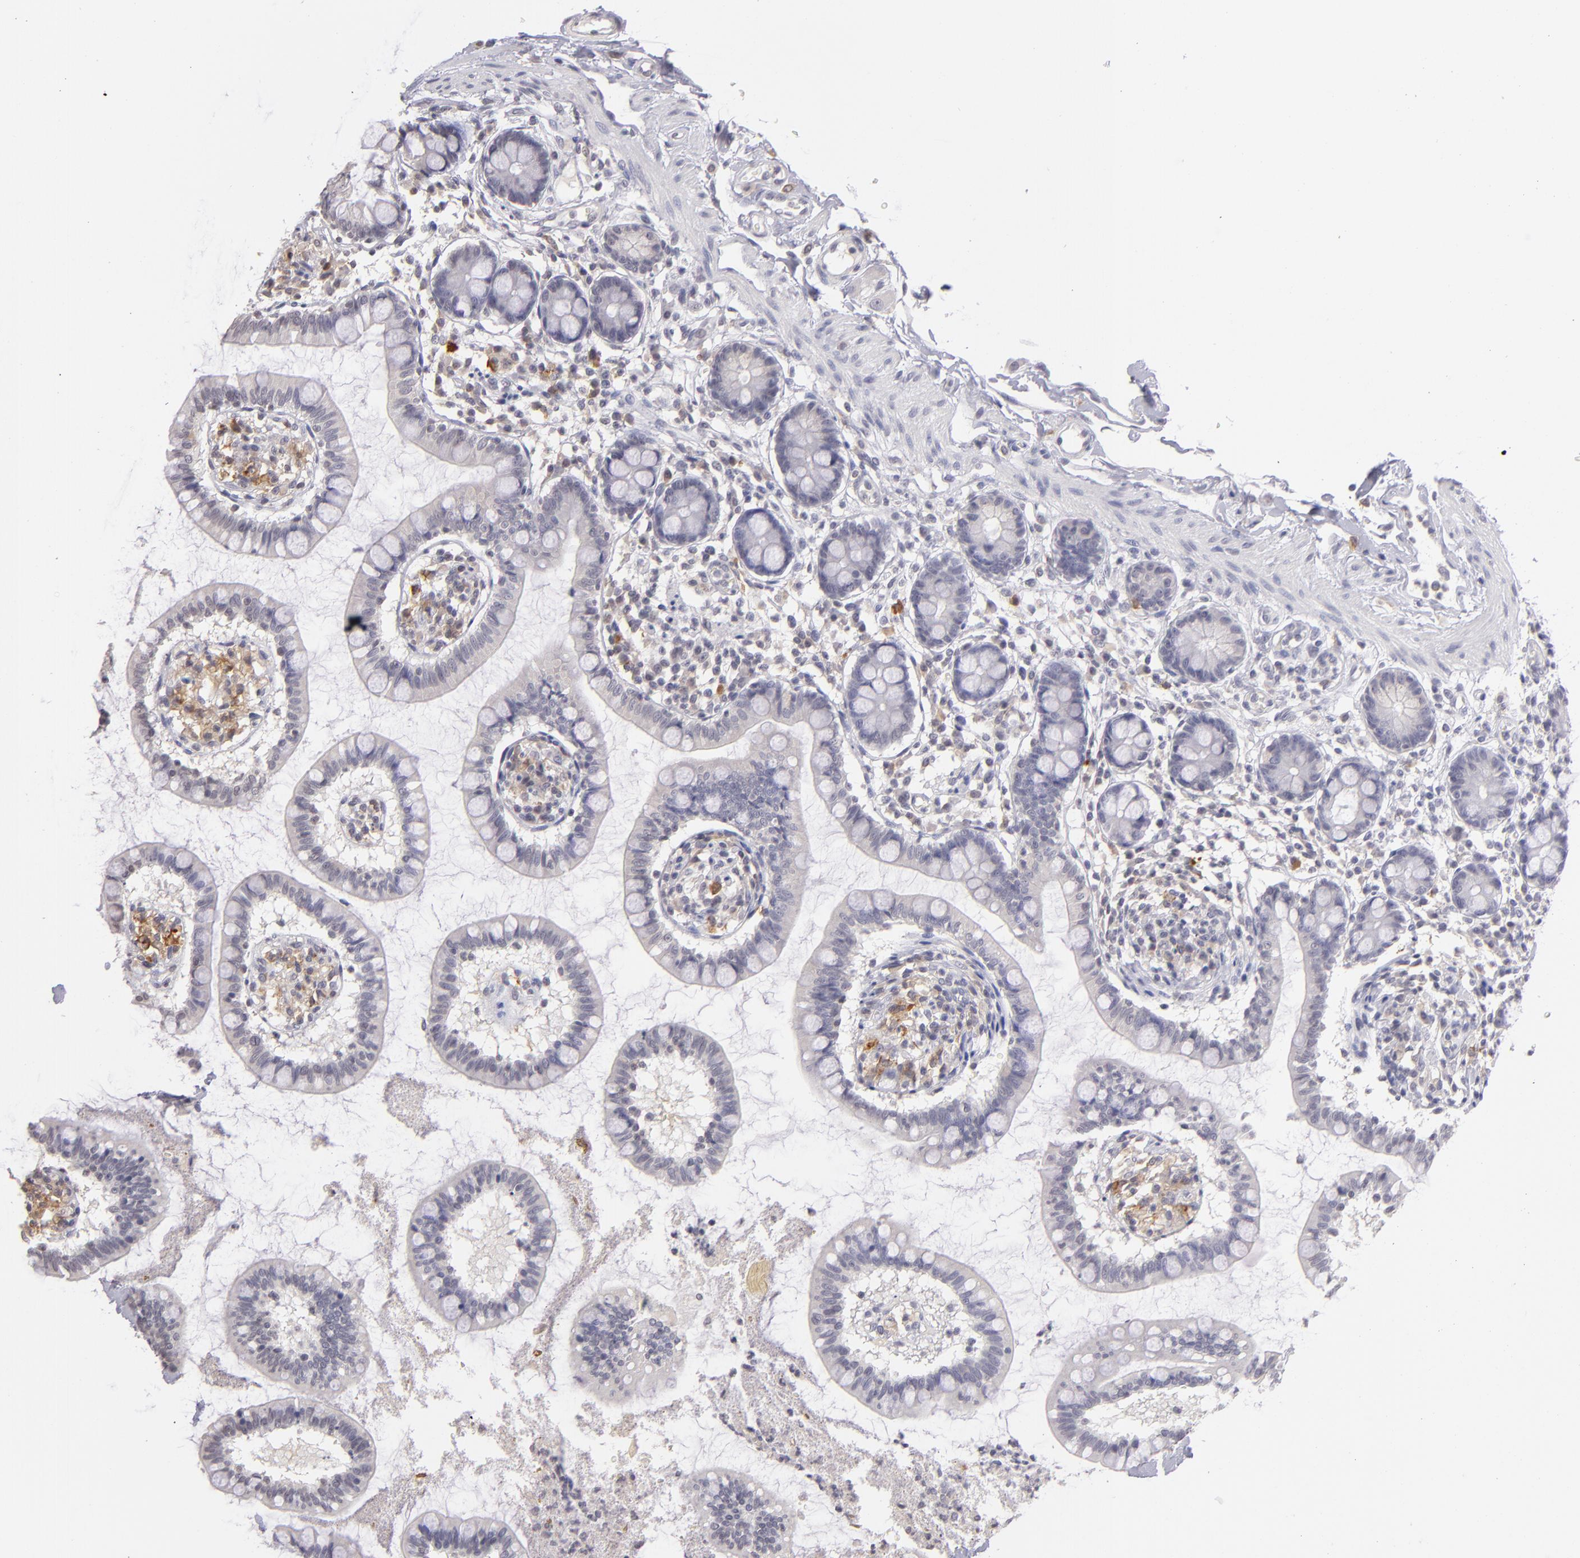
{"staining": {"intensity": "negative", "quantity": "none", "location": "none"}, "tissue": "small intestine", "cell_type": "Glandular cells", "image_type": "normal", "snomed": [{"axis": "morphology", "description": "Normal tissue, NOS"}, {"axis": "topography", "description": "Small intestine"}], "caption": "The image reveals no significant positivity in glandular cells of small intestine.", "gene": "IL2RA", "patient": {"sex": "female", "age": 61}}